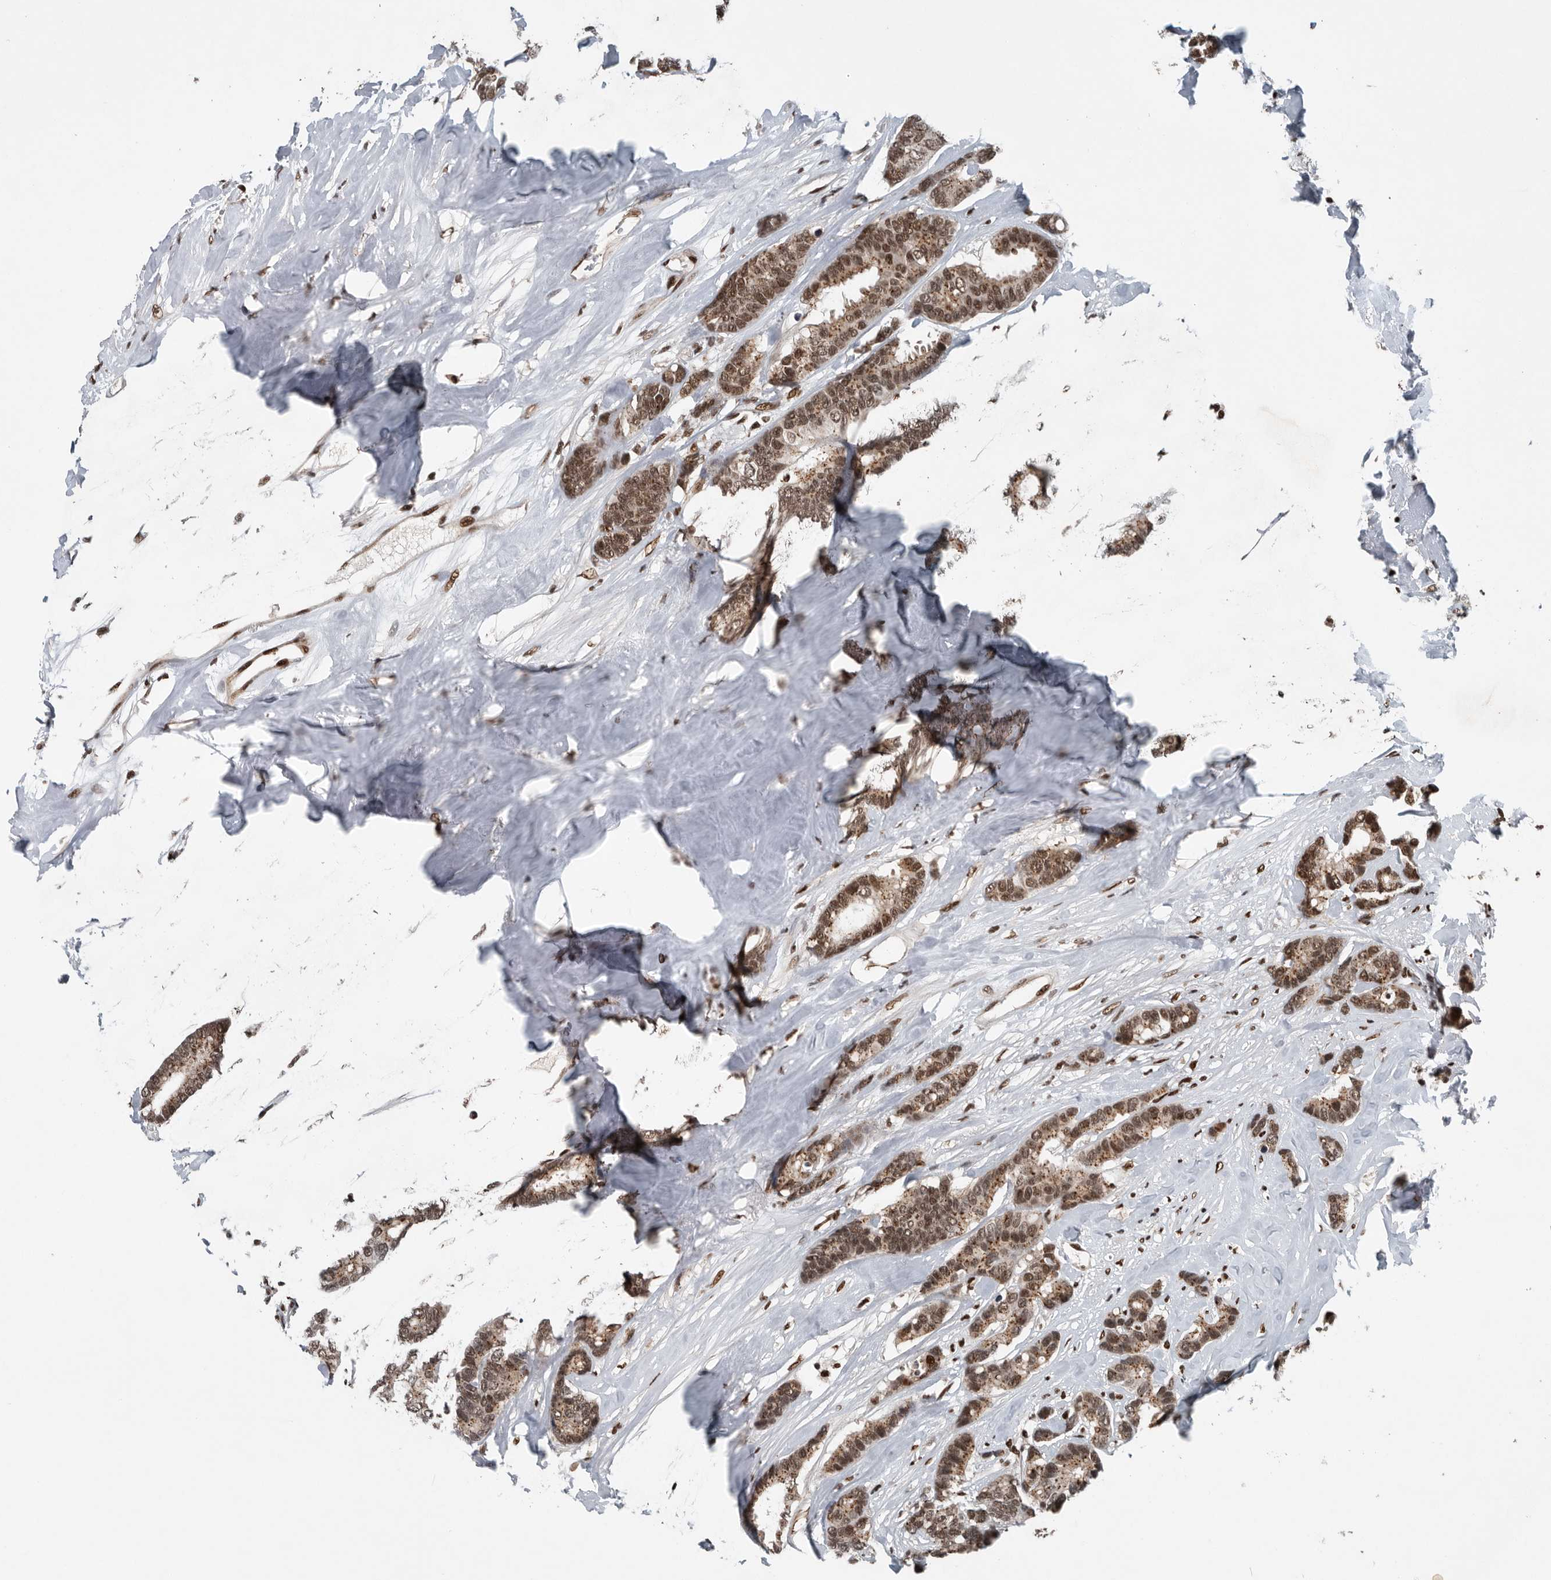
{"staining": {"intensity": "moderate", "quantity": ">75%", "location": "cytoplasmic/membranous,nuclear"}, "tissue": "breast cancer", "cell_type": "Tumor cells", "image_type": "cancer", "snomed": [{"axis": "morphology", "description": "Duct carcinoma"}, {"axis": "topography", "description": "Breast"}], "caption": "Immunohistochemical staining of breast intraductal carcinoma exhibits moderate cytoplasmic/membranous and nuclear protein positivity in approximately >75% of tumor cells.", "gene": "SENP7", "patient": {"sex": "female", "age": 87}}